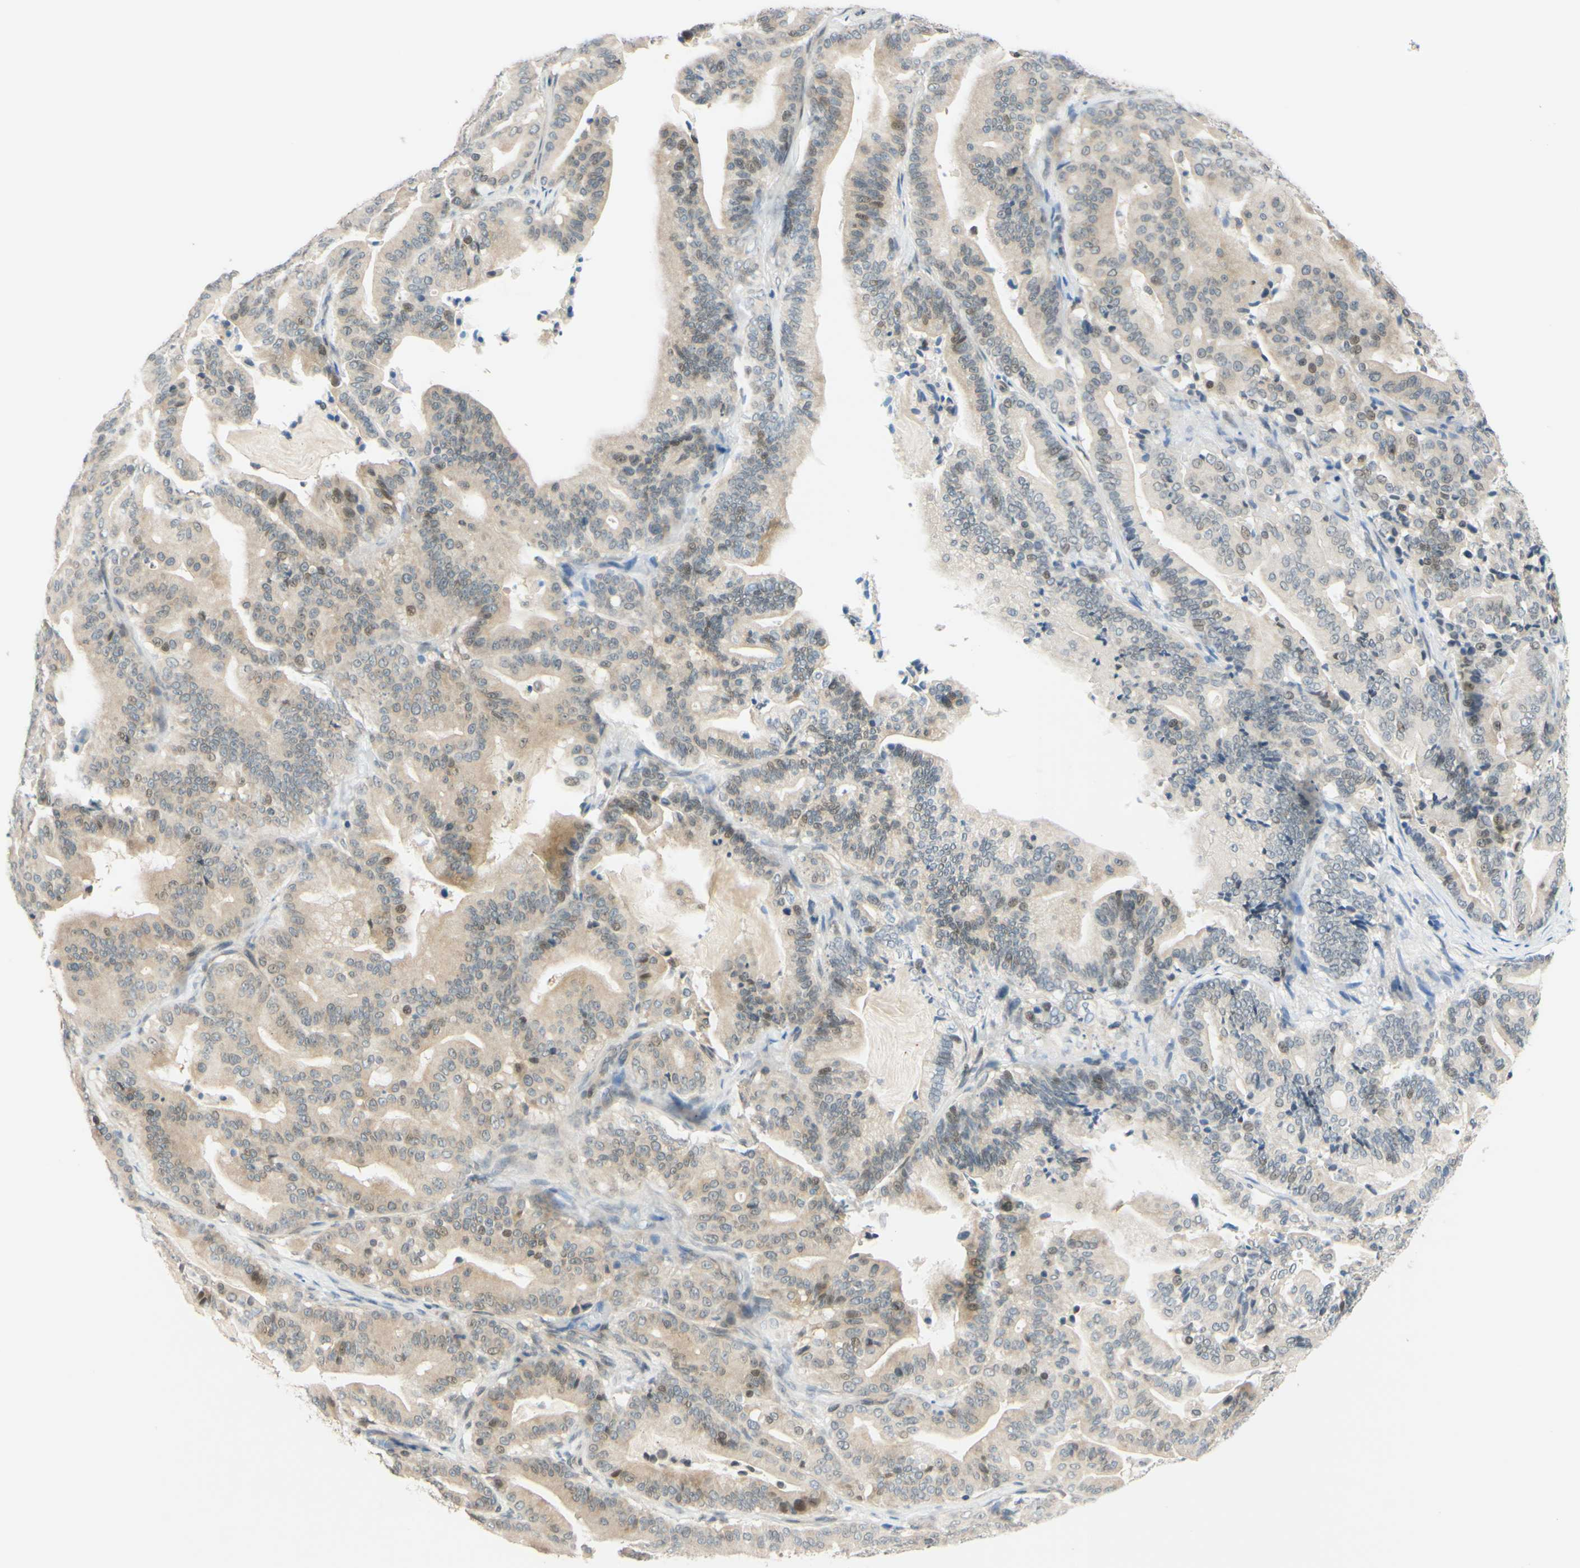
{"staining": {"intensity": "weak", "quantity": "<25%", "location": "nuclear"}, "tissue": "pancreatic cancer", "cell_type": "Tumor cells", "image_type": "cancer", "snomed": [{"axis": "morphology", "description": "Adenocarcinoma, NOS"}, {"axis": "topography", "description": "Pancreas"}], "caption": "Tumor cells are negative for protein expression in human pancreatic cancer (adenocarcinoma).", "gene": "C2CD2L", "patient": {"sex": "male", "age": 63}}